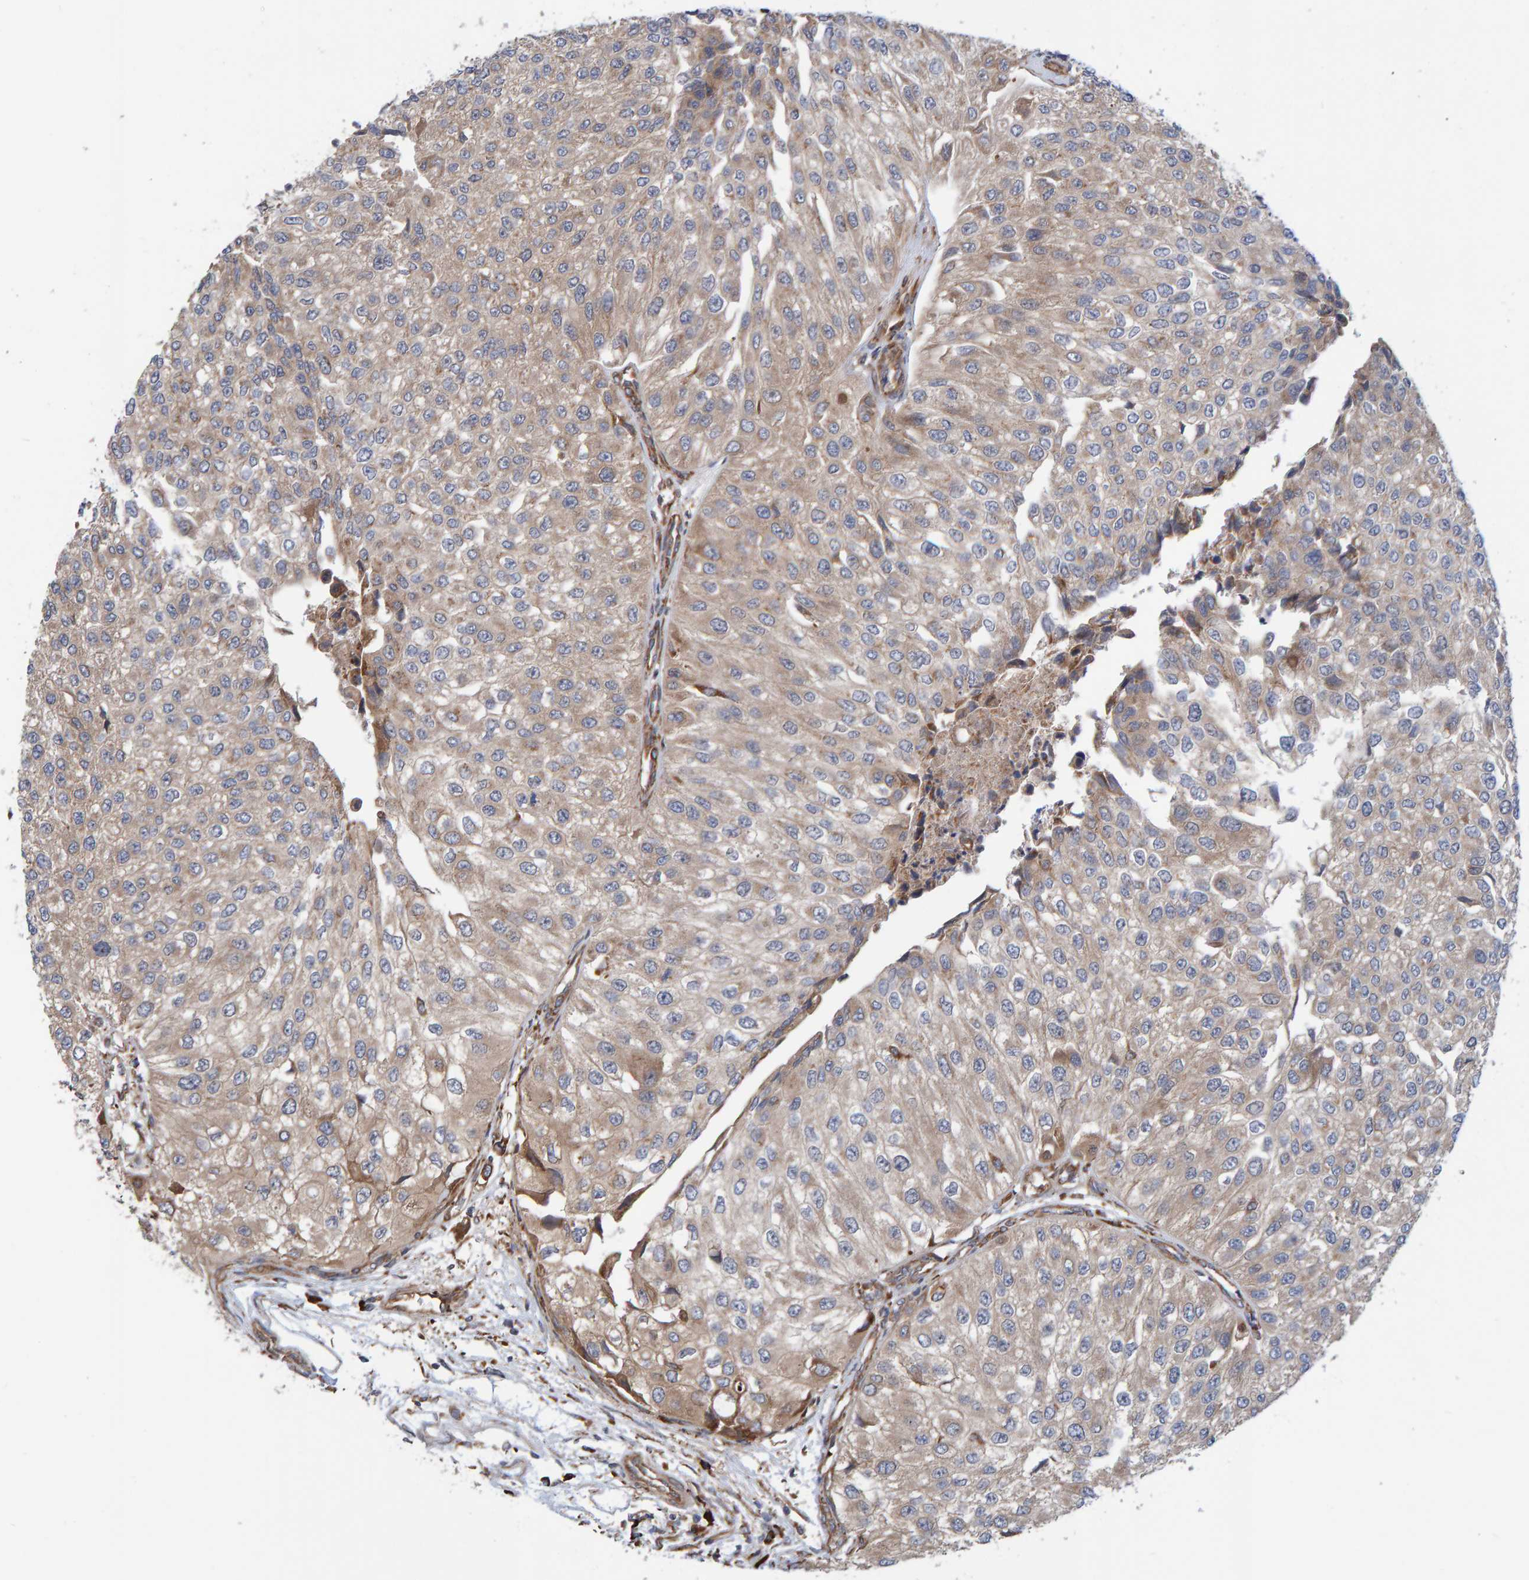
{"staining": {"intensity": "moderate", "quantity": "<25%", "location": "cytoplasmic/membranous"}, "tissue": "urothelial cancer", "cell_type": "Tumor cells", "image_type": "cancer", "snomed": [{"axis": "morphology", "description": "Urothelial carcinoma, High grade"}, {"axis": "topography", "description": "Kidney"}, {"axis": "topography", "description": "Urinary bladder"}], "caption": "IHC micrograph of neoplastic tissue: urothelial cancer stained using immunohistochemistry (IHC) reveals low levels of moderate protein expression localized specifically in the cytoplasmic/membranous of tumor cells, appearing as a cytoplasmic/membranous brown color.", "gene": "KIAA0753", "patient": {"sex": "male", "age": 77}}